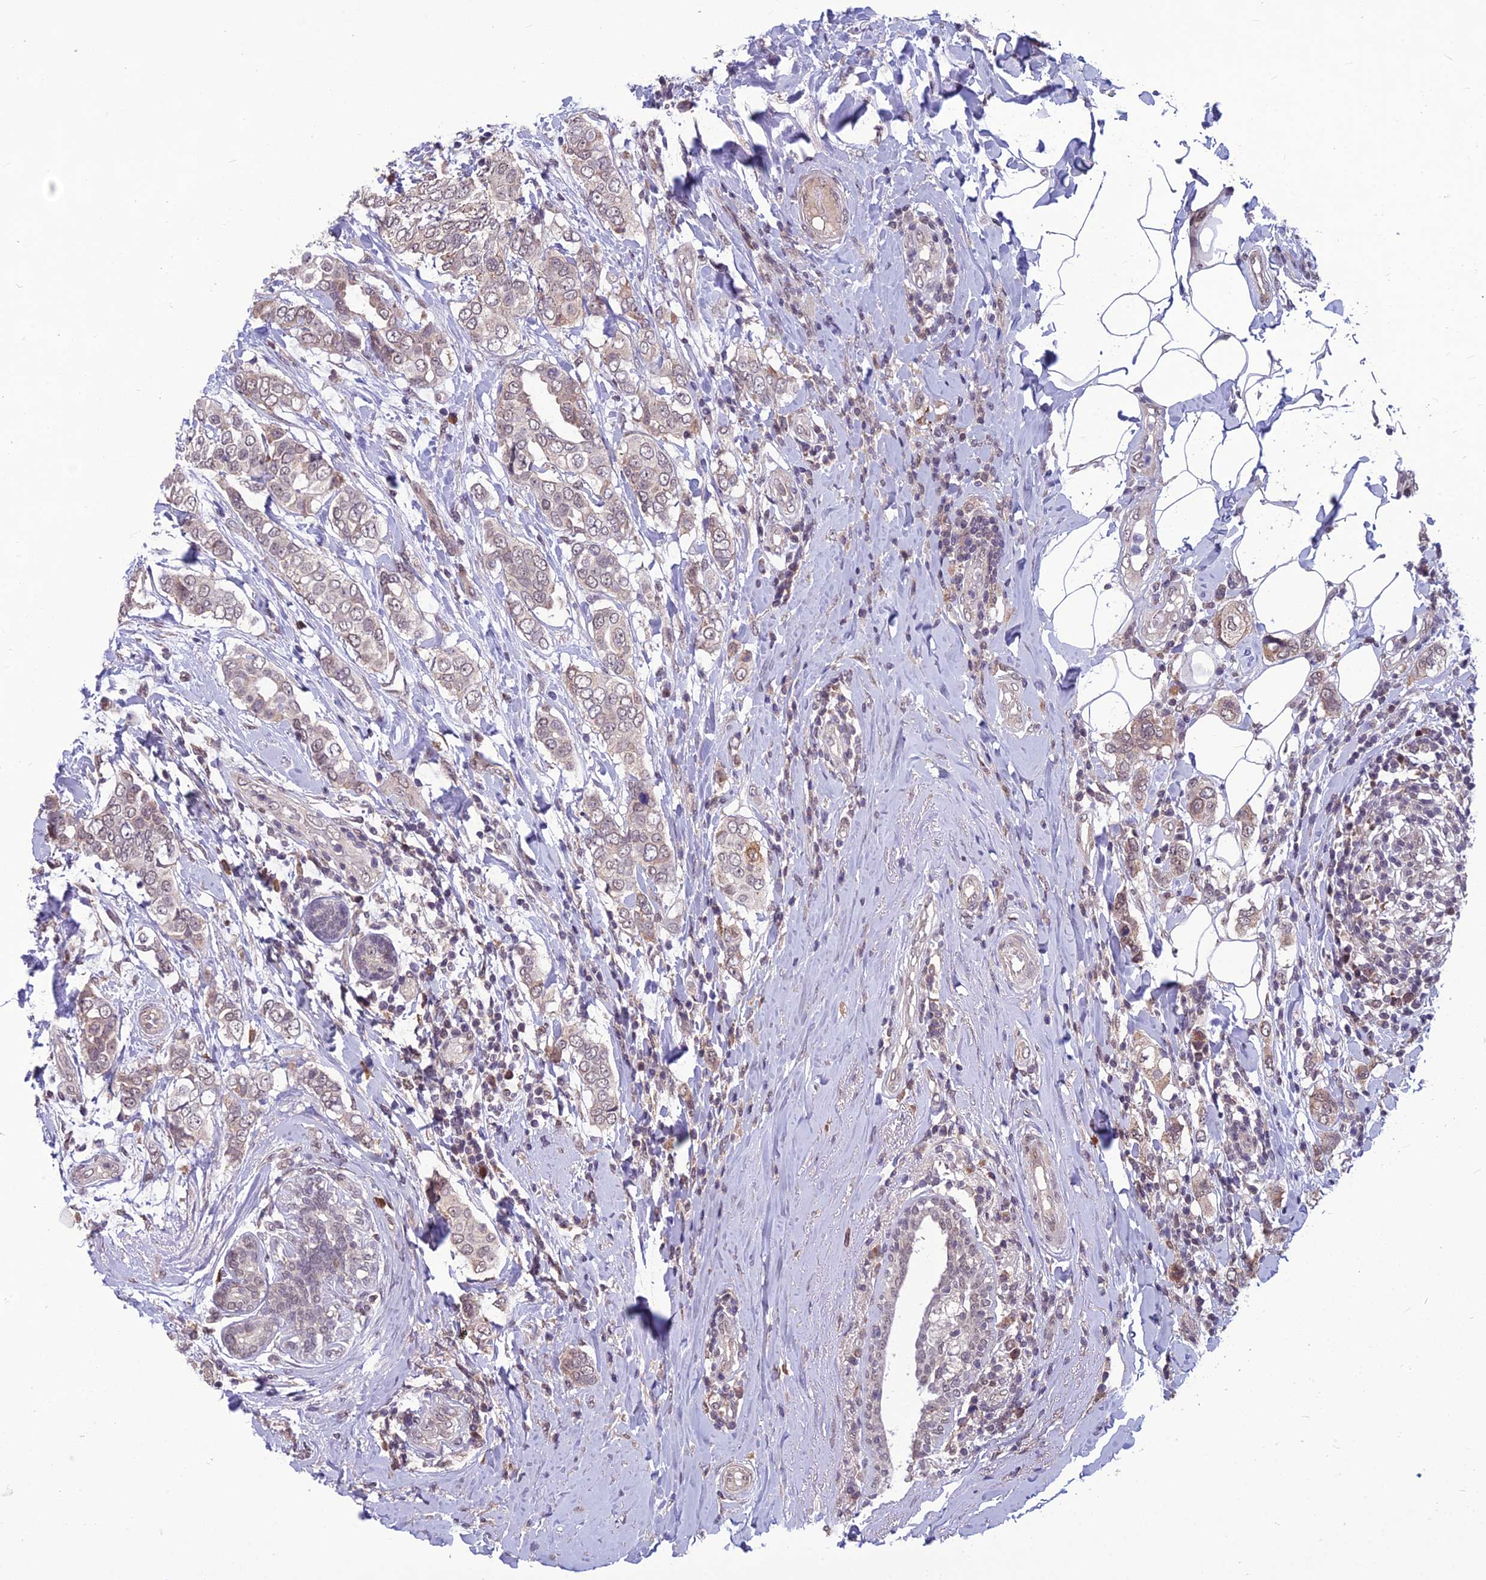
{"staining": {"intensity": "weak", "quantity": "25%-75%", "location": "cytoplasmic/membranous,nuclear"}, "tissue": "breast cancer", "cell_type": "Tumor cells", "image_type": "cancer", "snomed": [{"axis": "morphology", "description": "Lobular carcinoma"}, {"axis": "topography", "description": "Breast"}], "caption": "Immunohistochemical staining of human breast cancer (lobular carcinoma) exhibits low levels of weak cytoplasmic/membranous and nuclear protein expression in about 25%-75% of tumor cells. (DAB (3,3'-diaminobenzidine) IHC with brightfield microscopy, high magnification).", "gene": "FBRS", "patient": {"sex": "female", "age": 51}}